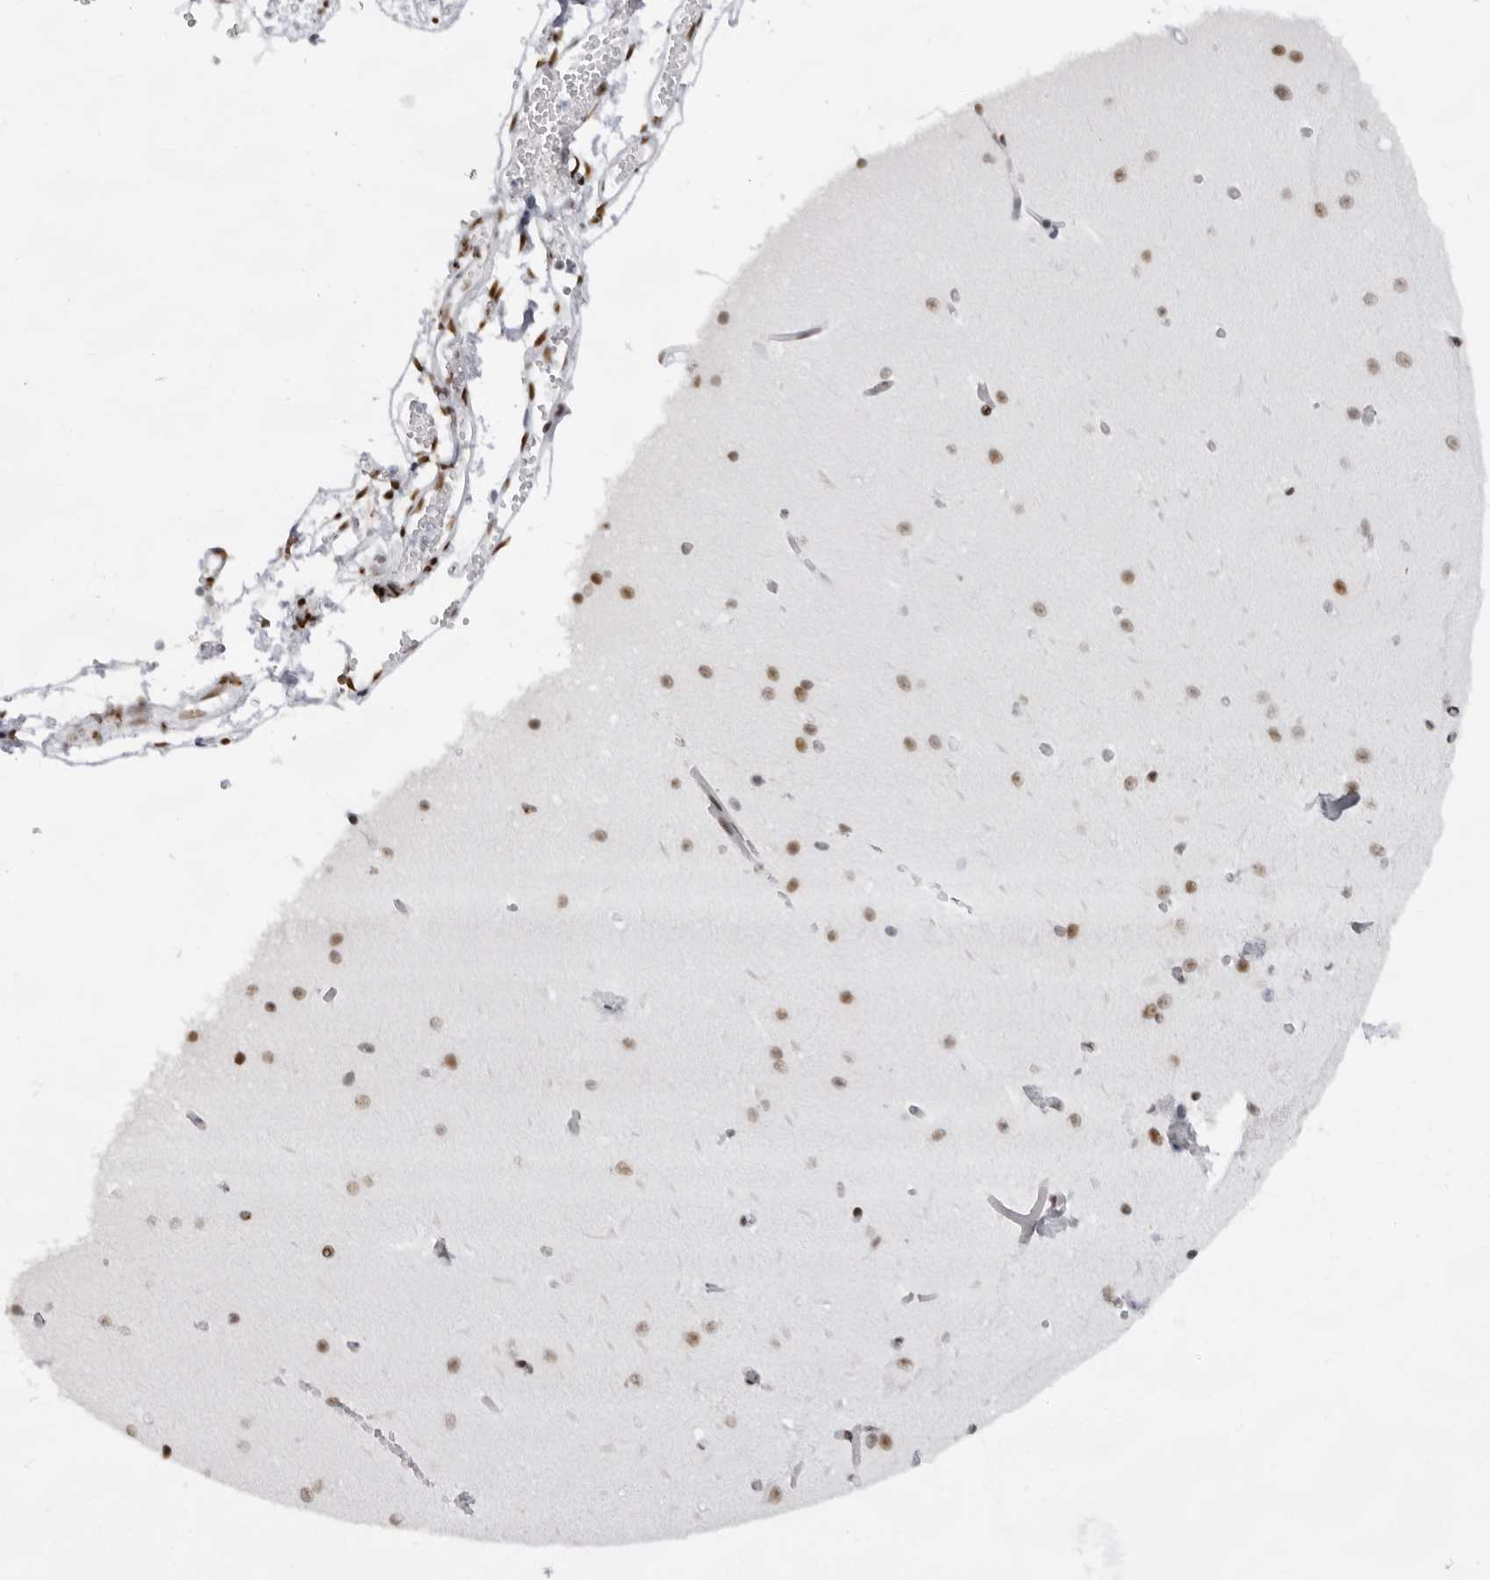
{"staining": {"intensity": "weak", "quantity": "<25%", "location": "nuclear"}, "tissue": "cerebellum", "cell_type": "Cells in granular layer", "image_type": "normal", "snomed": [{"axis": "morphology", "description": "Normal tissue, NOS"}, {"axis": "topography", "description": "Cerebellum"}], "caption": "This image is of benign cerebellum stained with immunohistochemistry (IHC) to label a protein in brown with the nuclei are counter-stained blue. There is no staining in cells in granular layer.", "gene": "IRF2BP2", "patient": {"sex": "male", "age": 37}}